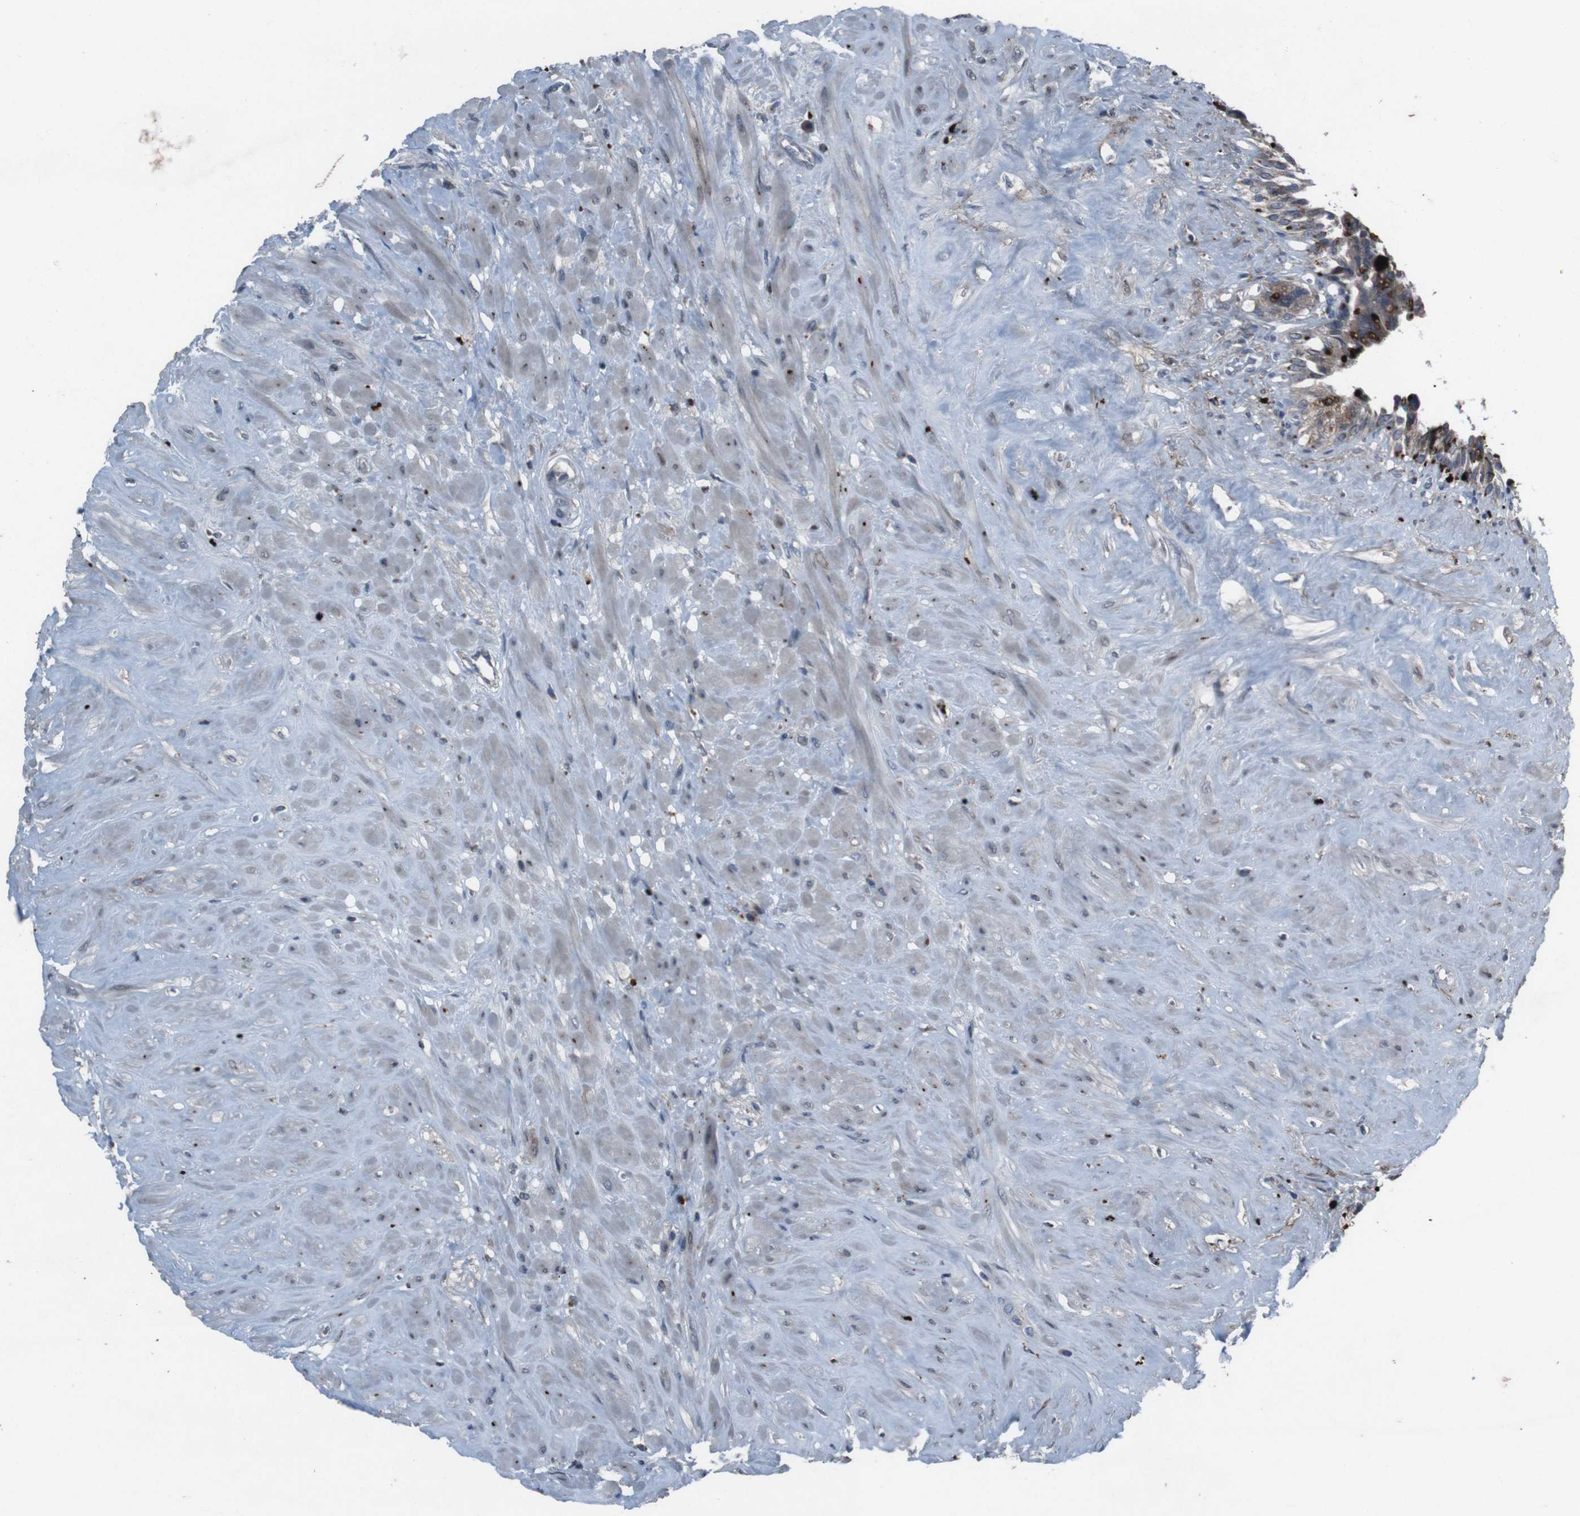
{"staining": {"intensity": "moderate", "quantity": ">75%", "location": "cytoplasmic/membranous,nuclear"}, "tissue": "seminal vesicle", "cell_type": "Glandular cells", "image_type": "normal", "snomed": [{"axis": "morphology", "description": "Normal tissue, NOS"}, {"axis": "topography", "description": "Seminal veicle"}], "caption": "Seminal vesicle stained for a protein (brown) displays moderate cytoplasmic/membranous,nuclear positive positivity in approximately >75% of glandular cells.", "gene": "EFNA5", "patient": {"sex": "male", "age": 63}}